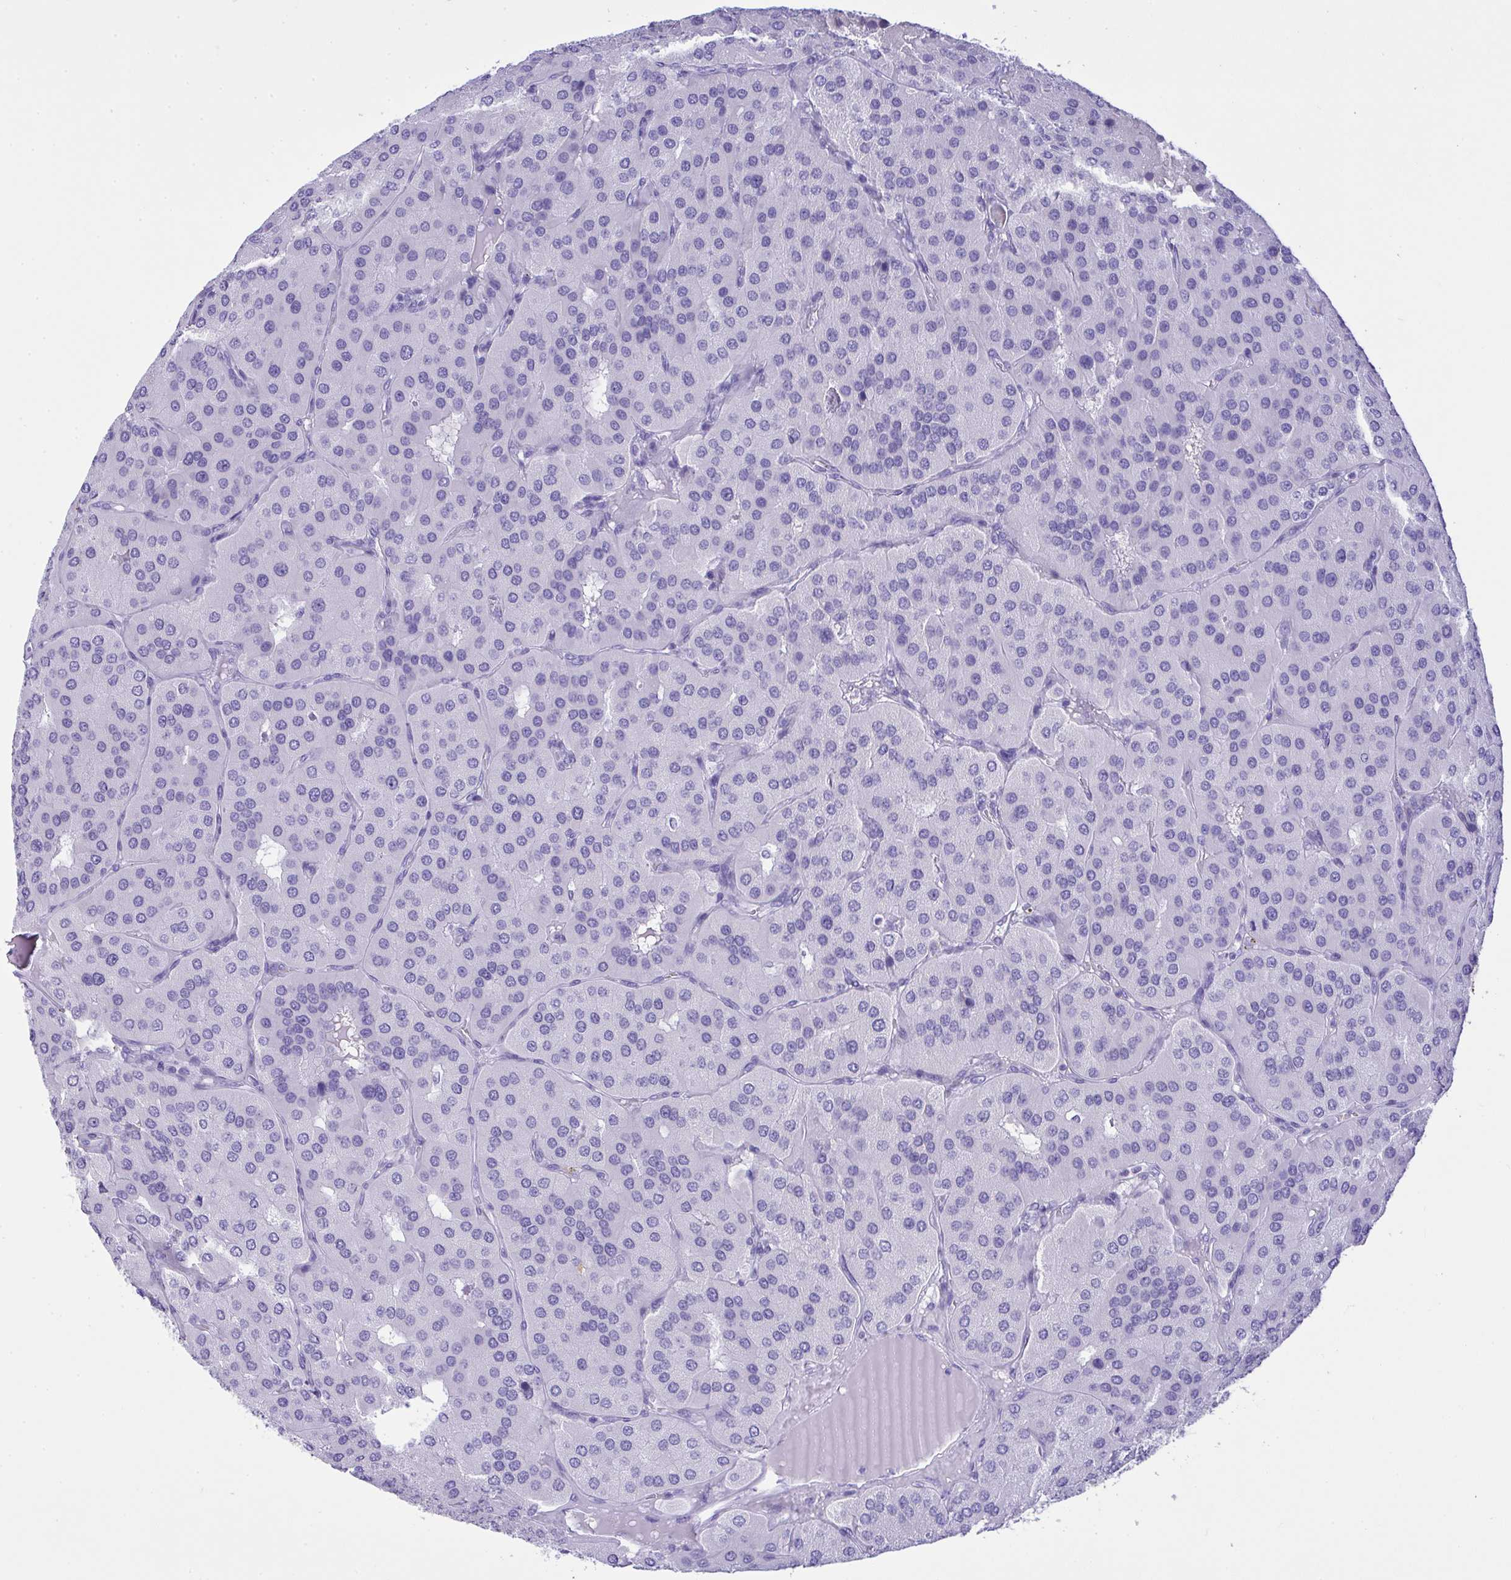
{"staining": {"intensity": "negative", "quantity": "none", "location": "none"}, "tissue": "parathyroid gland", "cell_type": "Glandular cells", "image_type": "normal", "snomed": [{"axis": "morphology", "description": "Normal tissue, NOS"}, {"axis": "morphology", "description": "Adenoma, NOS"}, {"axis": "topography", "description": "Parathyroid gland"}], "caption": "Immunohistochemistry image of unremarkable parathyroid gland: human parathyroid gland stained with DAB displays no significant protein staining in glandular cells. (DAB (3,3'-diaminobenzidine) immunohistochemistry with hematoxylin counter stain).", "gene": "AKR1D1", "patient": {"sex": "female", "age": 86}}